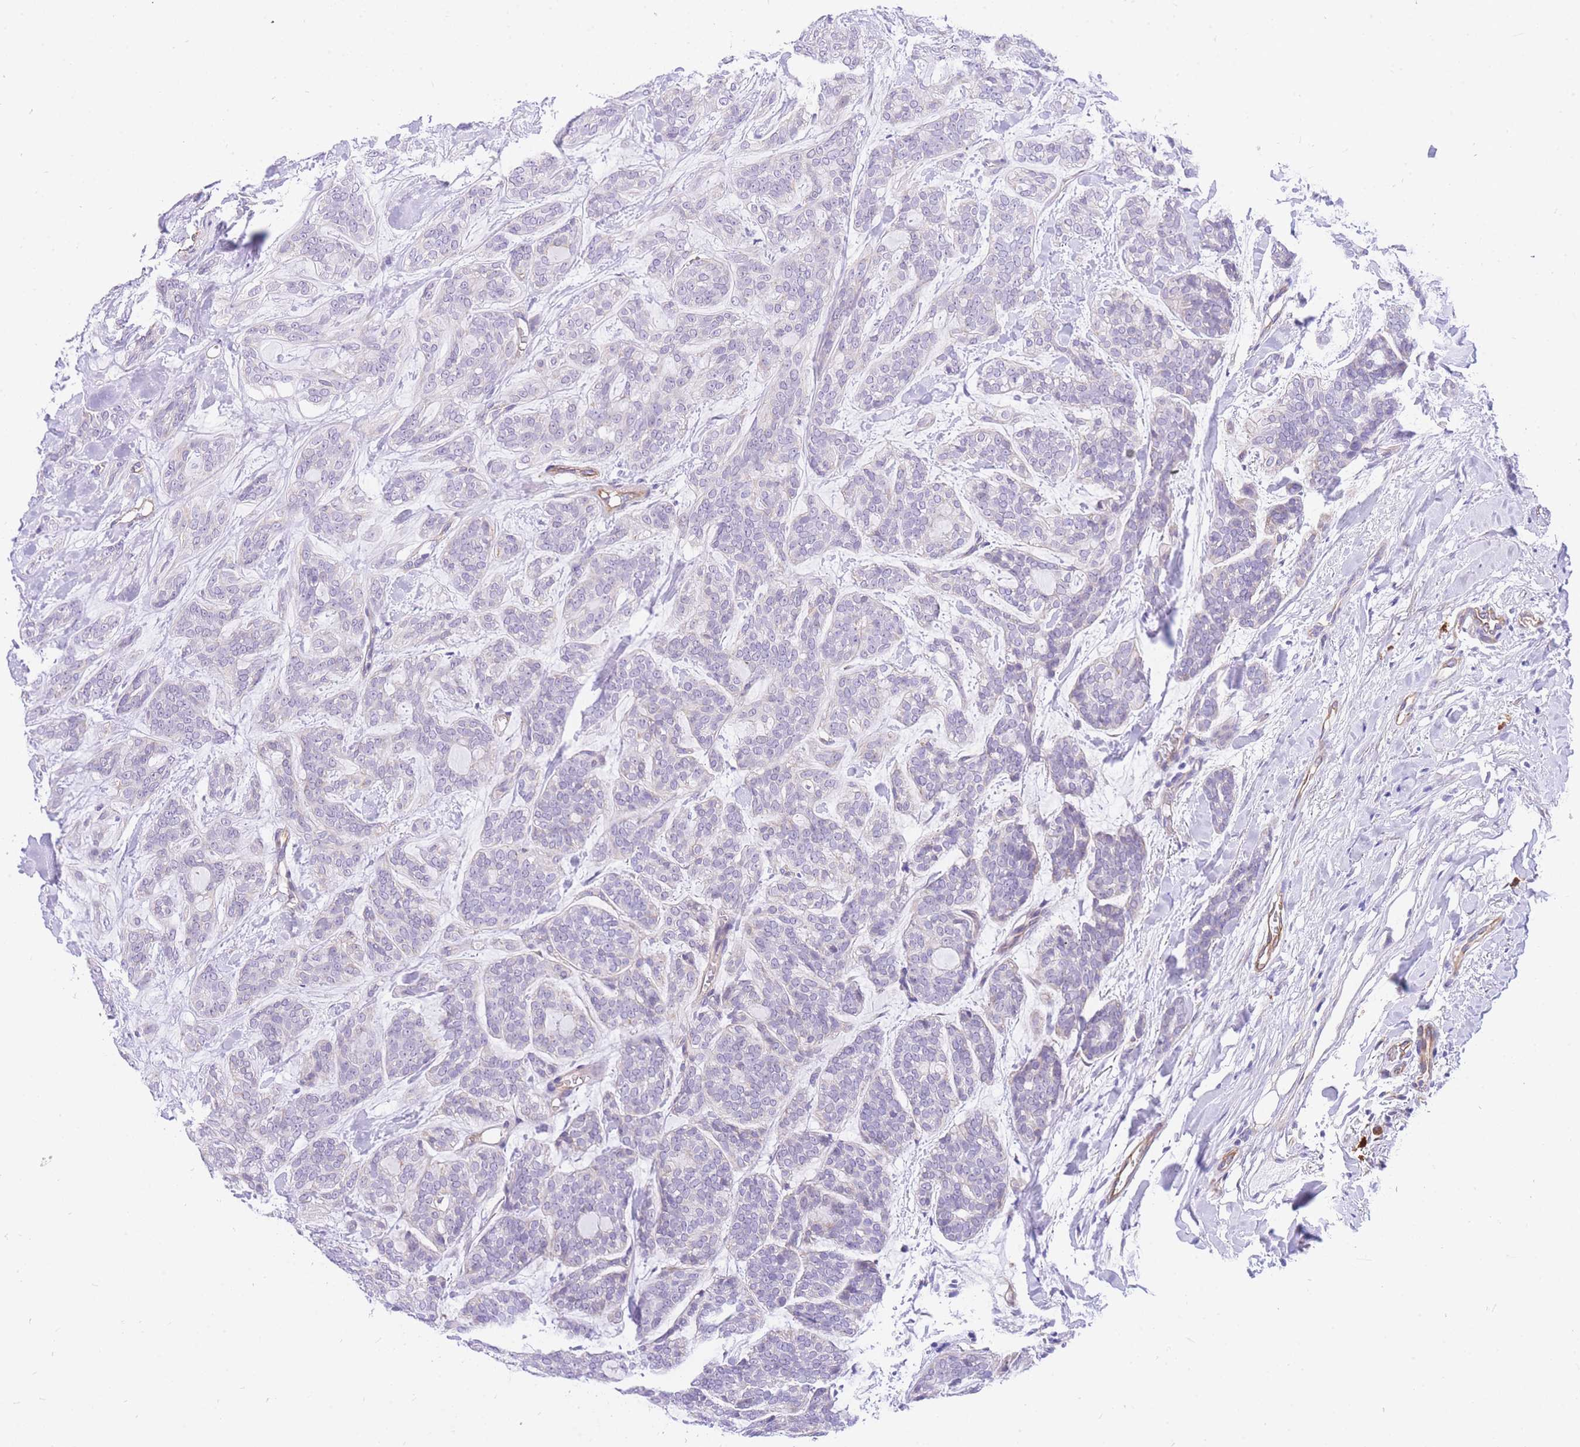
{"staining": {"intensity": "negative", "quantity": "none", "location": "none"}, "tissue": "head and neck cancer", "cell_type": "Tumor cells", "image_type": "cancer", "snomed": [{"axis": "morphology", "description": "Adenocarcinoma, NOS"}, {"axis": "topography", "description": "Head-Neck"}], "caption": "The micrograph exhibits no significant staining in tumor cells of head and neck cancer.", "gene": "SRSF12", "patient": {"sex": "male", "age": 66}}